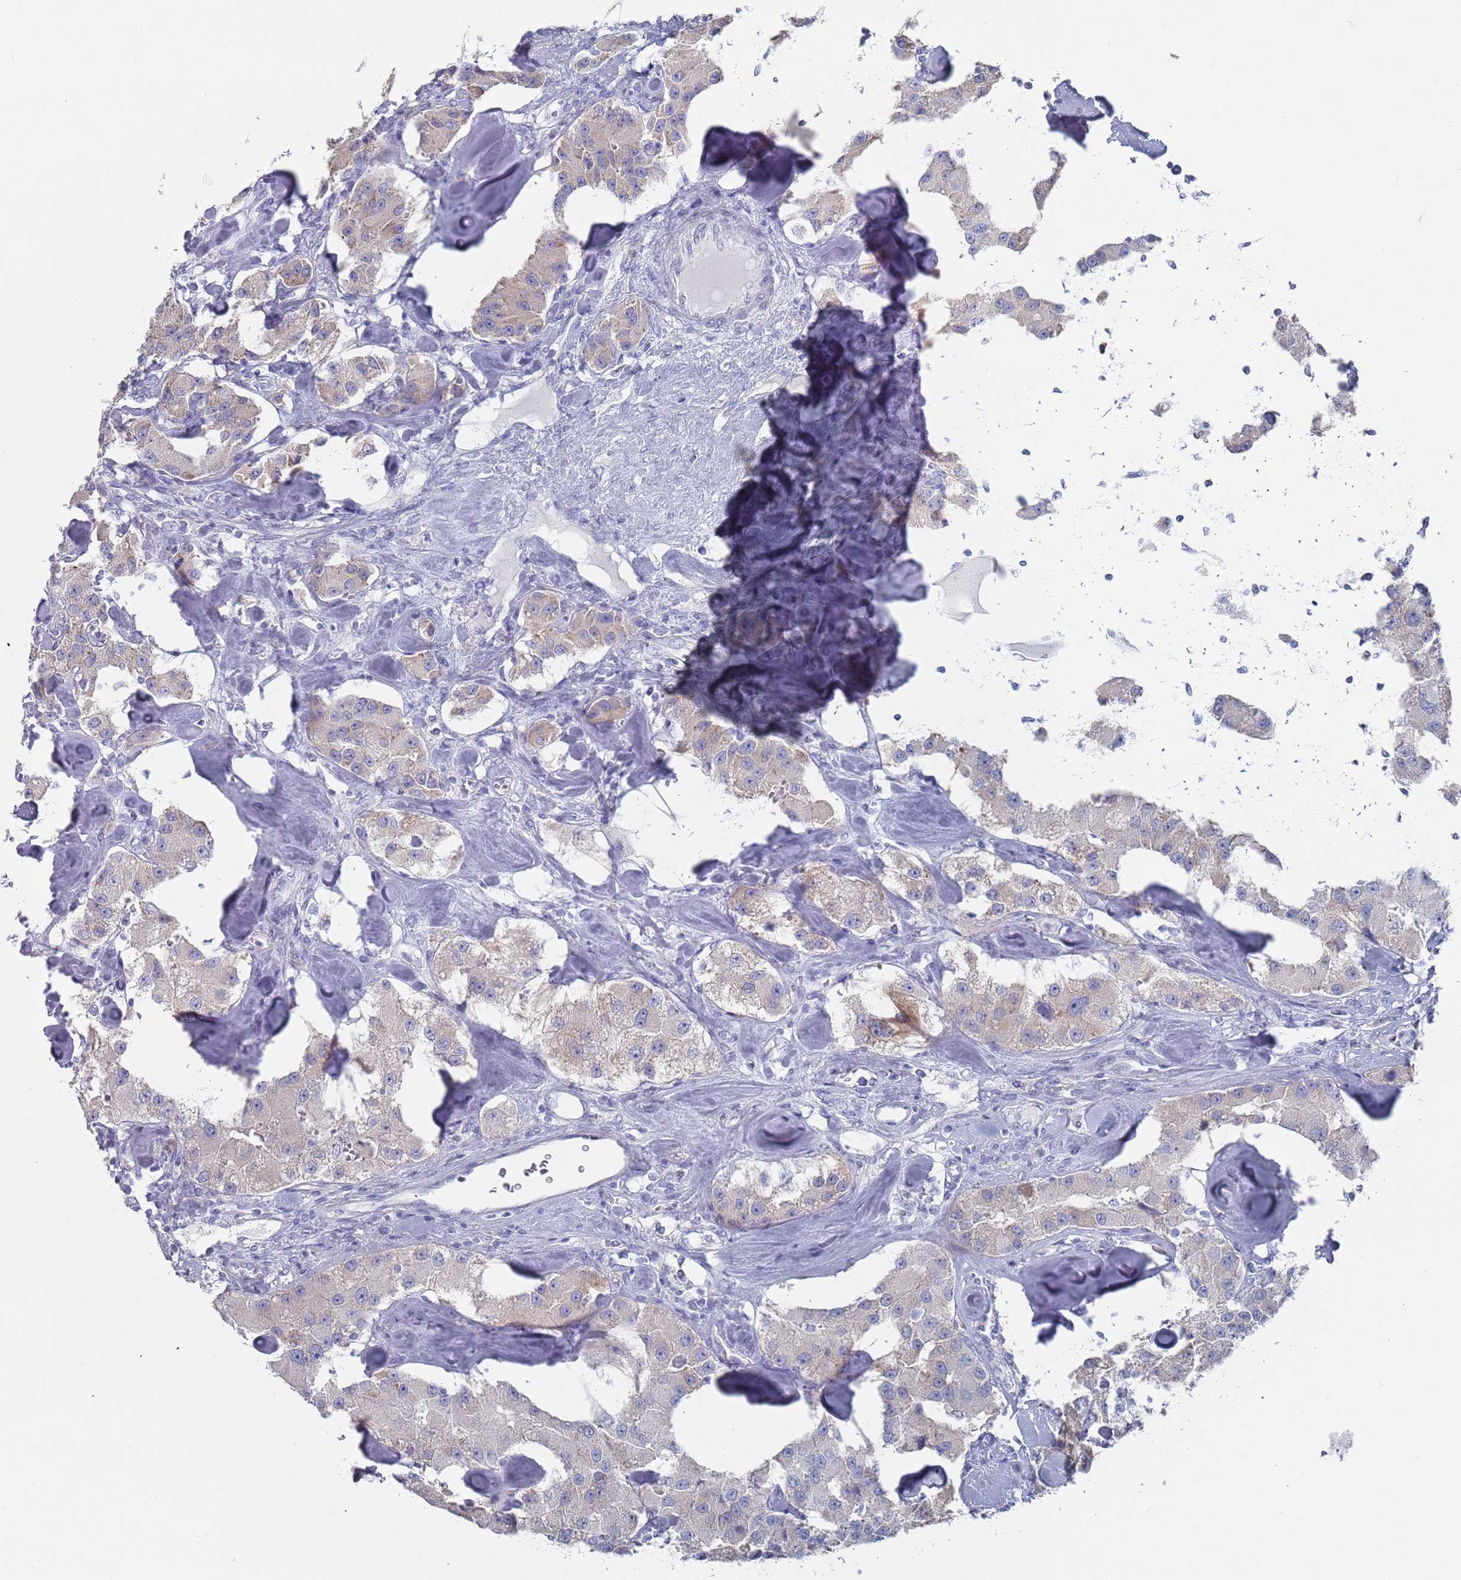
{"staining": {"intensity": "negative", "quantity": "none", "location": "none"}, "tissue": "carcinoid", "cell_type": "Tumor cells", "image_type": "cancer", "snomed": [{"axis": "morphology", "description": "Carcinoid, malignant, NOS"}, {"axis": "topography", "description": "Pancreas"}], "caption": "High magnification brightfield microscopy of malignant carcinoid stained with DAB (3,3'-diaminobenzidine) (brown) and counterstained with hematoxylin (blue): tumor cells show no significant expression.", "gene": "MAT1A", "patient": {"sex": "male", "age": 41}}